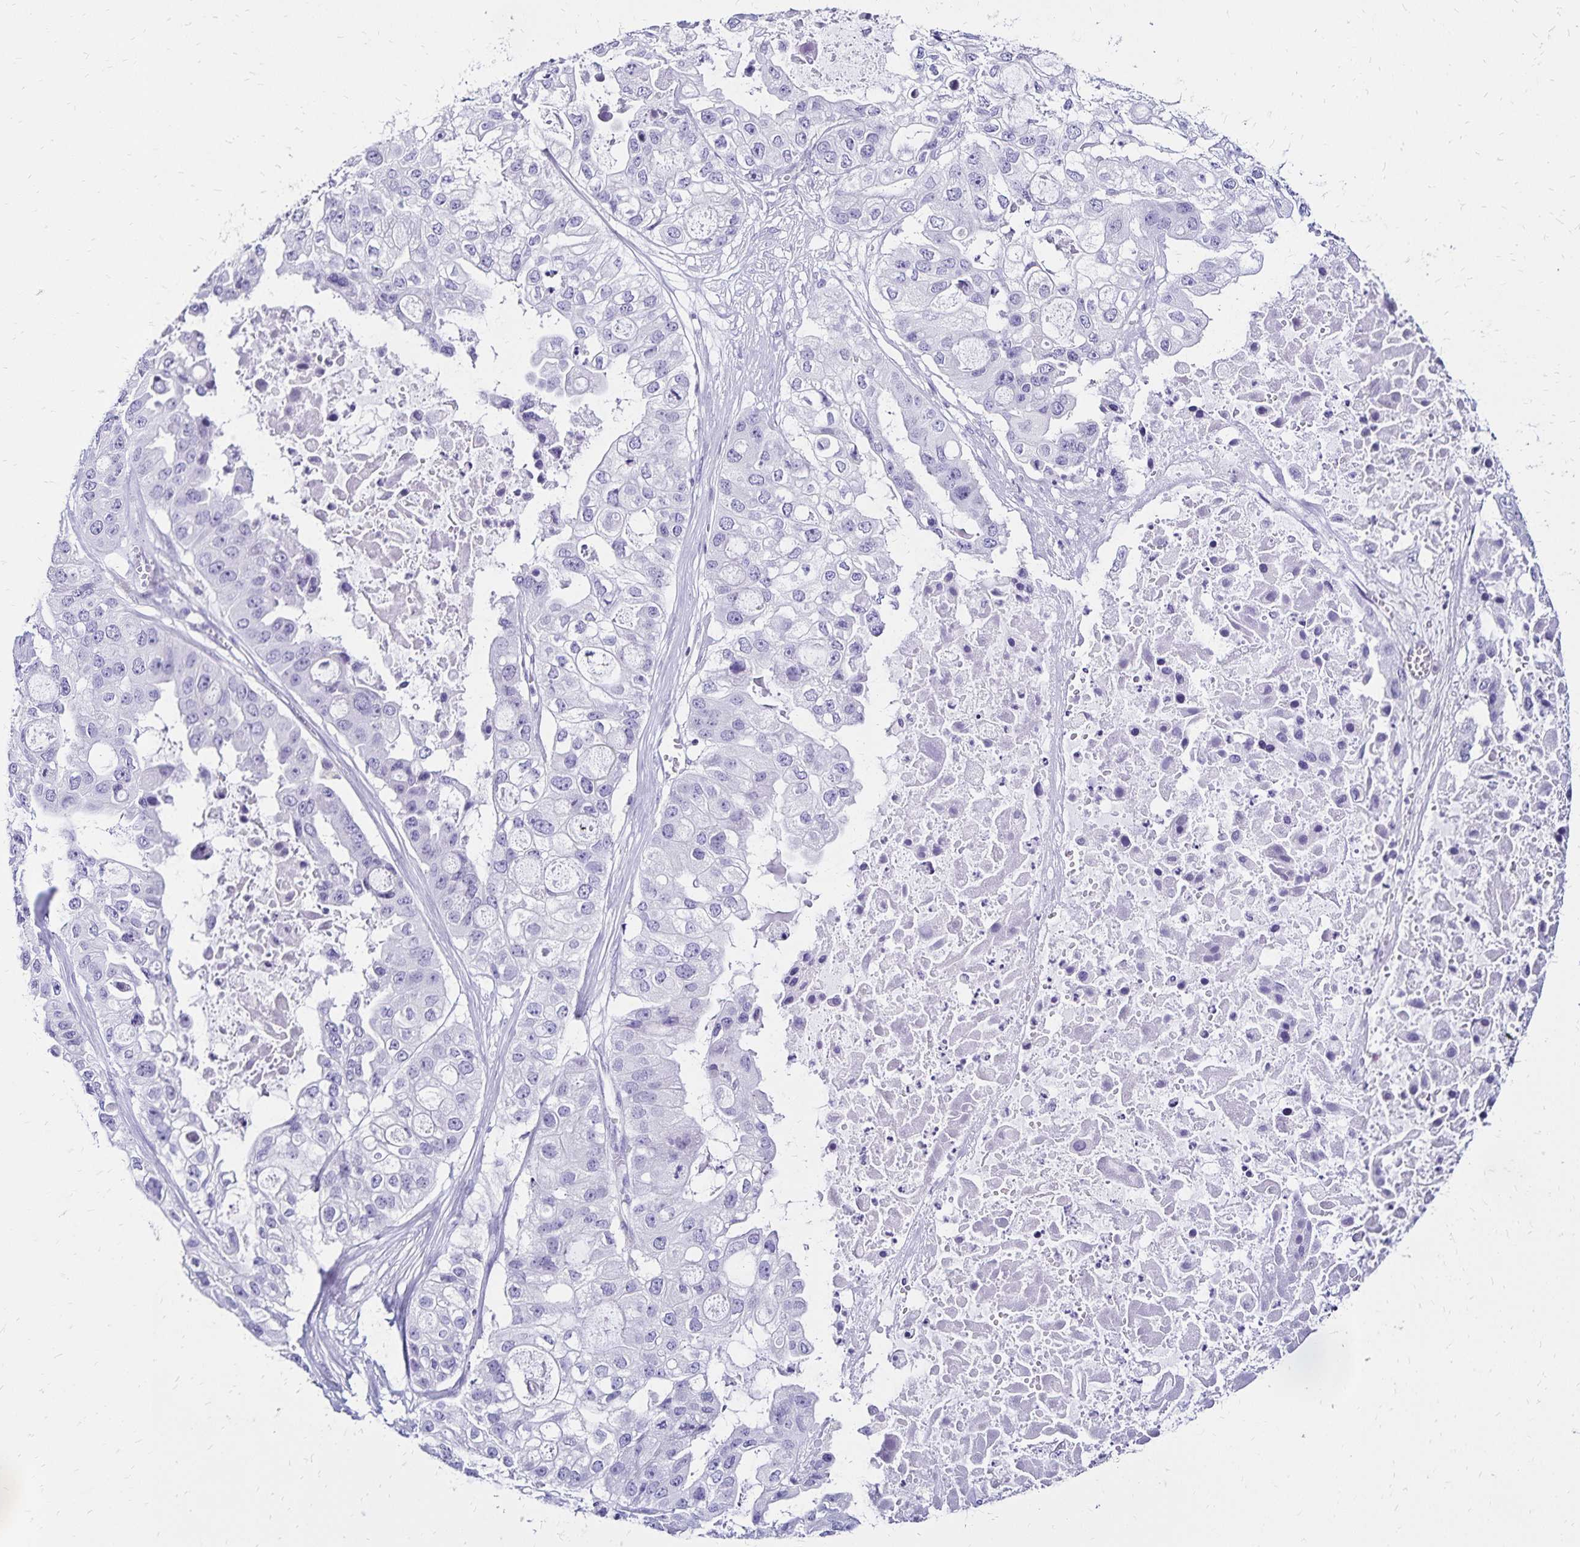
{"staining": {"intensity": "negative", "quantity": "none", "location": "none"}, "tissue": "ovarian cancer", "cell_type": "Tumor cells", "image_type": "cancer", "snomed": [{"axis": "morphology", "description": "Cystadenocarcinoma, serous, NOS"}, {"axis": "topography", "description": "Ovary"}], "caption": "Histopathology image shows no protein expression in tumor cells of serous cystadenocarcinoma (ovarian) tissue.", "gene": "LIN28B", "patient": {"sex": "female", "age": 56}}